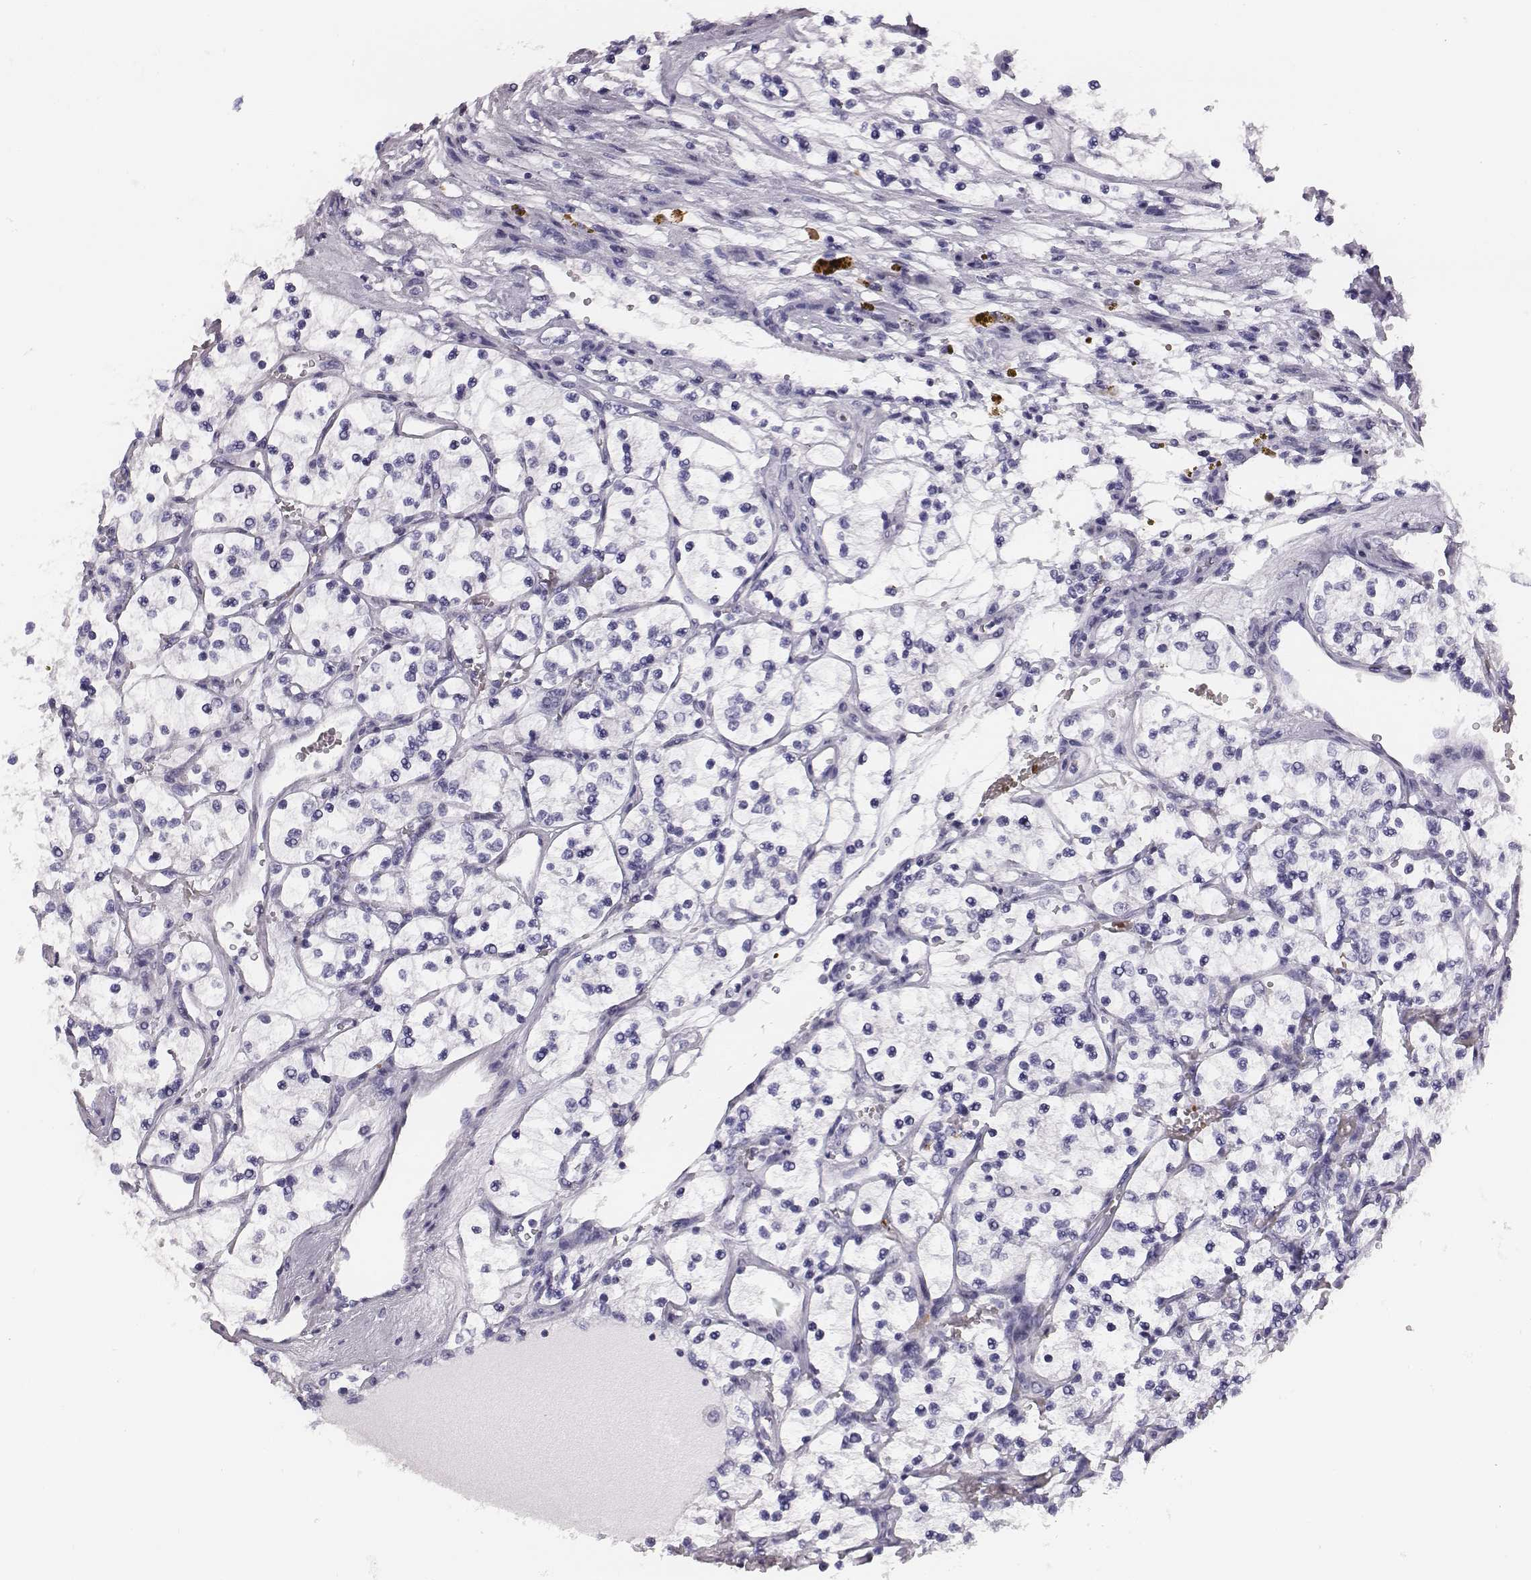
{"staining": {"intensity": "negative", "quantity": "none", "location": "none"}, "tissue": "renal cancer", "cell_type": "Tumor cells", "image_type": "cancer", "snomed": [{"axis": "morphology", "description": "Adenocarcinoma, NOS"}, {"axis": "topography", "description": "Kidney"}], "caption": "Immunohistochemical staining of human renal cancer (adenocarcinoma) displays no significant expression in tumor cells.", "gene": "HBZ", "patient": {"sex": "female", "age": 69}}